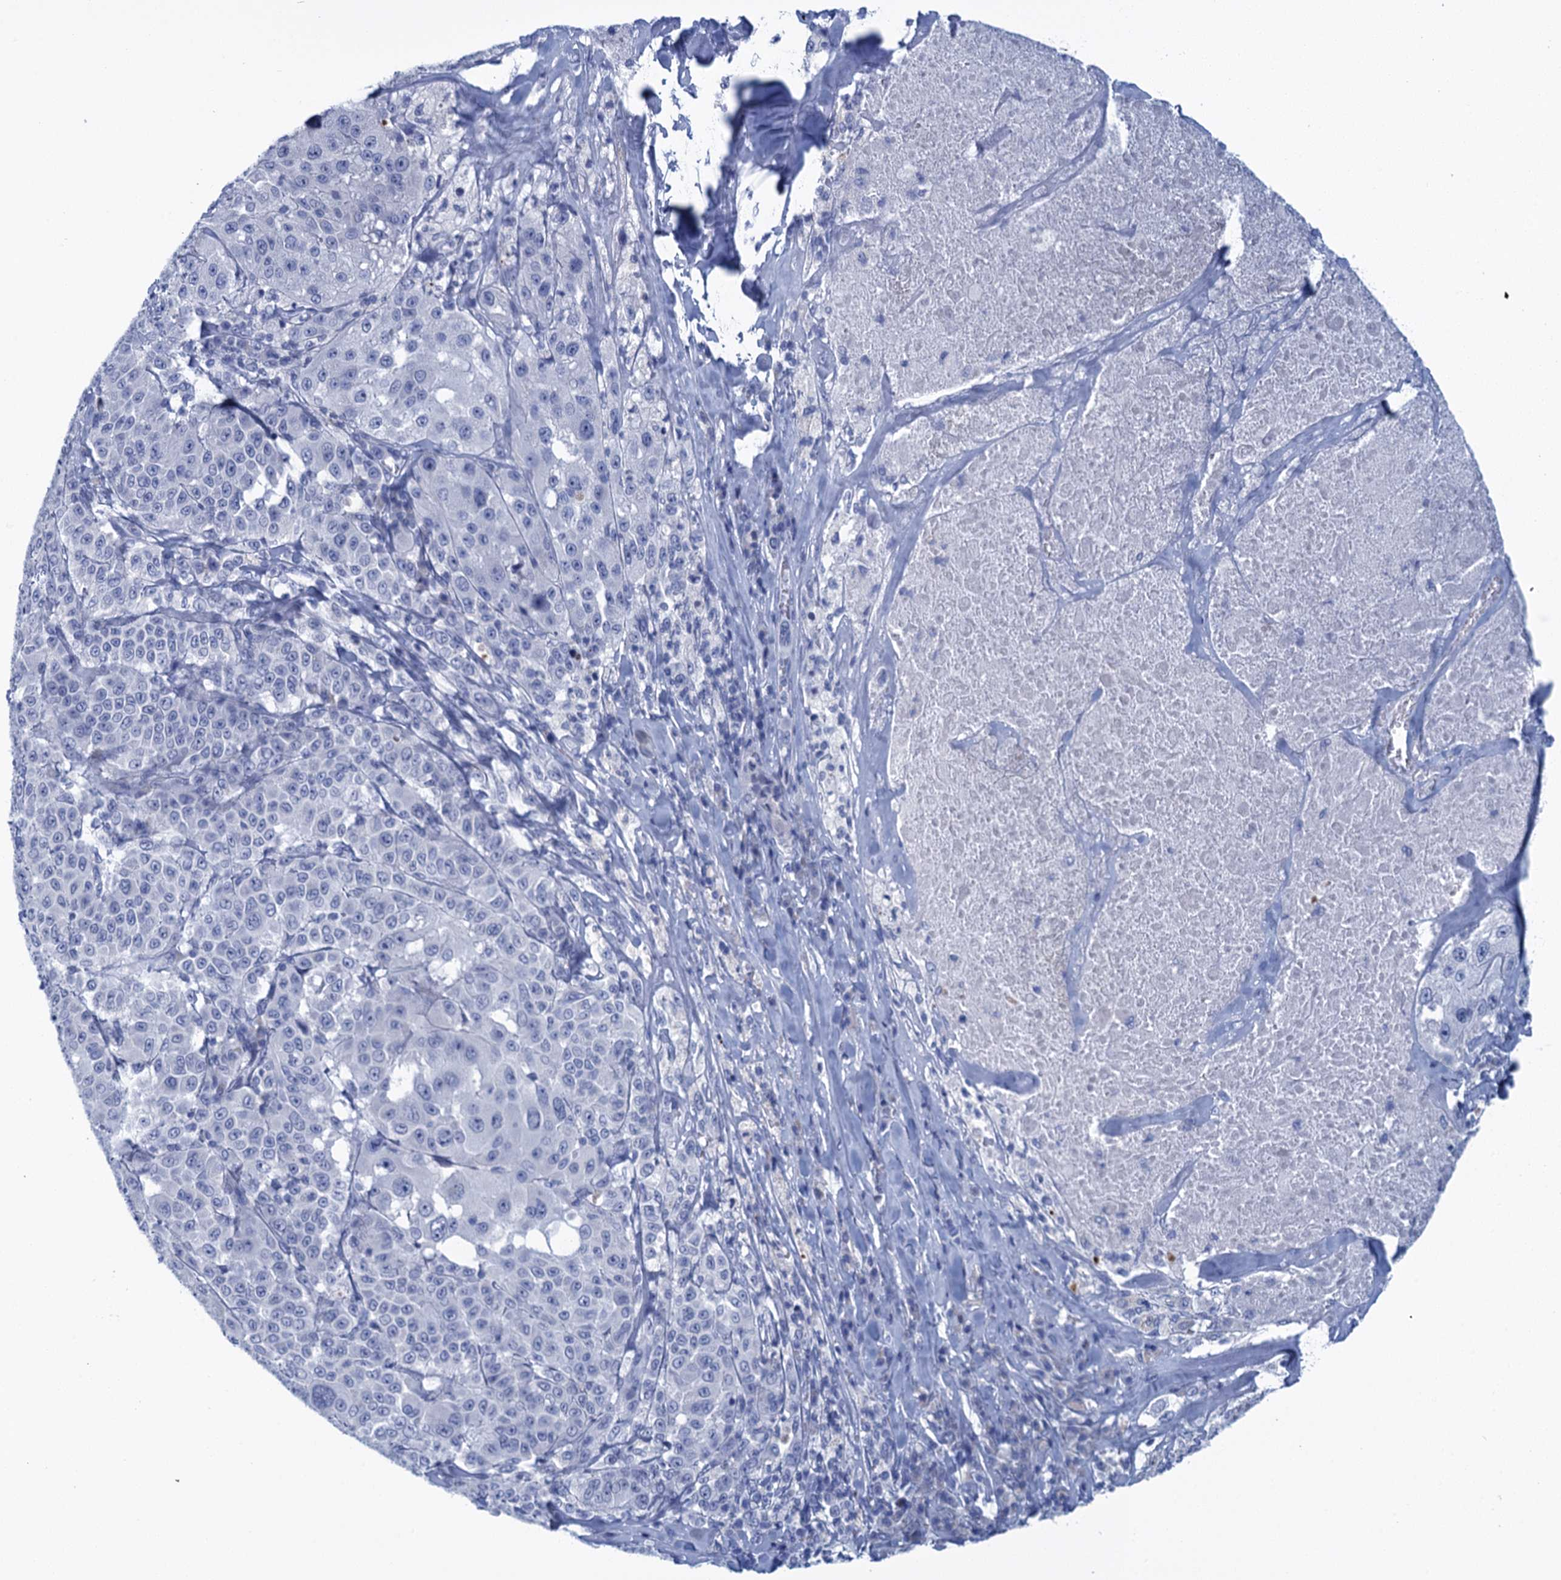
{"staining": {"intensity": "negative", "quantity": "none", "location": "none"}, "tissue": "melanoma", "cell_type": "Tumor cells", "image_type": "cancer", "snomed": [{"axis": "morphology", "description": "Malignant melanoma, Metastatic site"}, {"axis": "topography", "description": "Lymph node"}], "caption": "Immunohistochemistry of human melanoma displays no staining in tumor cells.", "gene": "SCEL", "patient": {"sex": "male", "age": 62}}